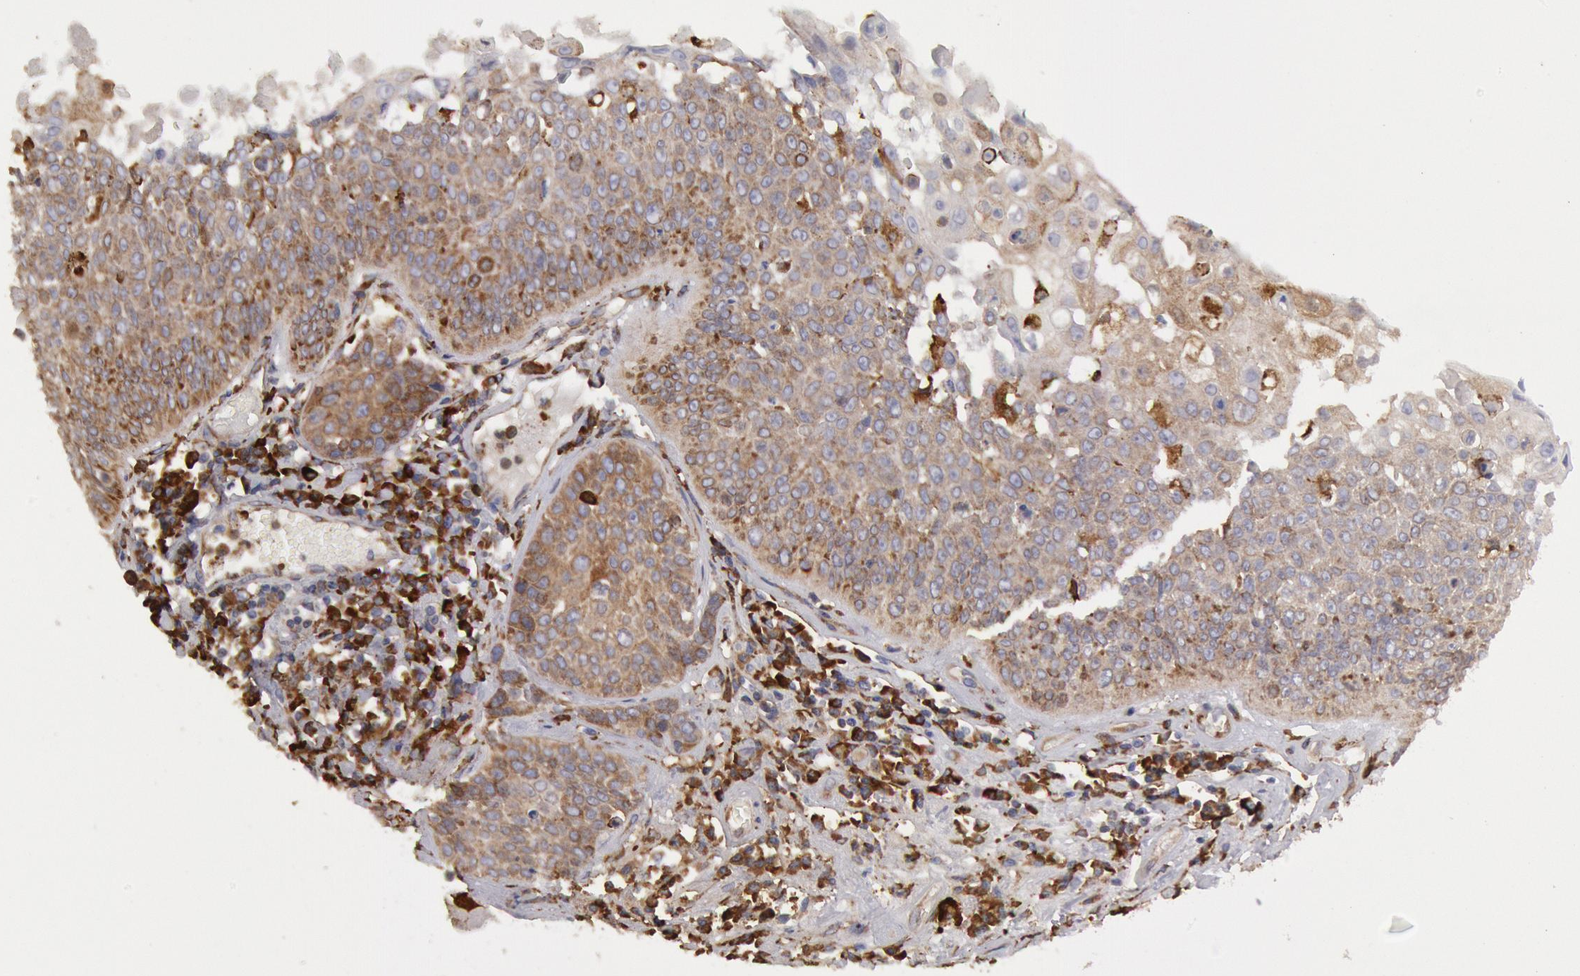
{"staining": {"intensity": "moderate", "quantity": "25%-75%", "location": "cytoplasmic/membranous"}, "tissue": "lung cancer", "cell_type": "Tumor cells", "image_type": "cancer", "snomed": [{"axis": "morphology", "description": "Adenocarcinoma, NOS"}, {"axis": "topography", "description": "Lung"}], "caption": "There is medium levels of moderate cytoplasmic/membranous staining in tumor cells of adenocarcinoma (lung), as demonstrated by immunohistochemical staining (brown color).", "gene": "ERP44", "patient": {"sex": "male", "age": 60}}